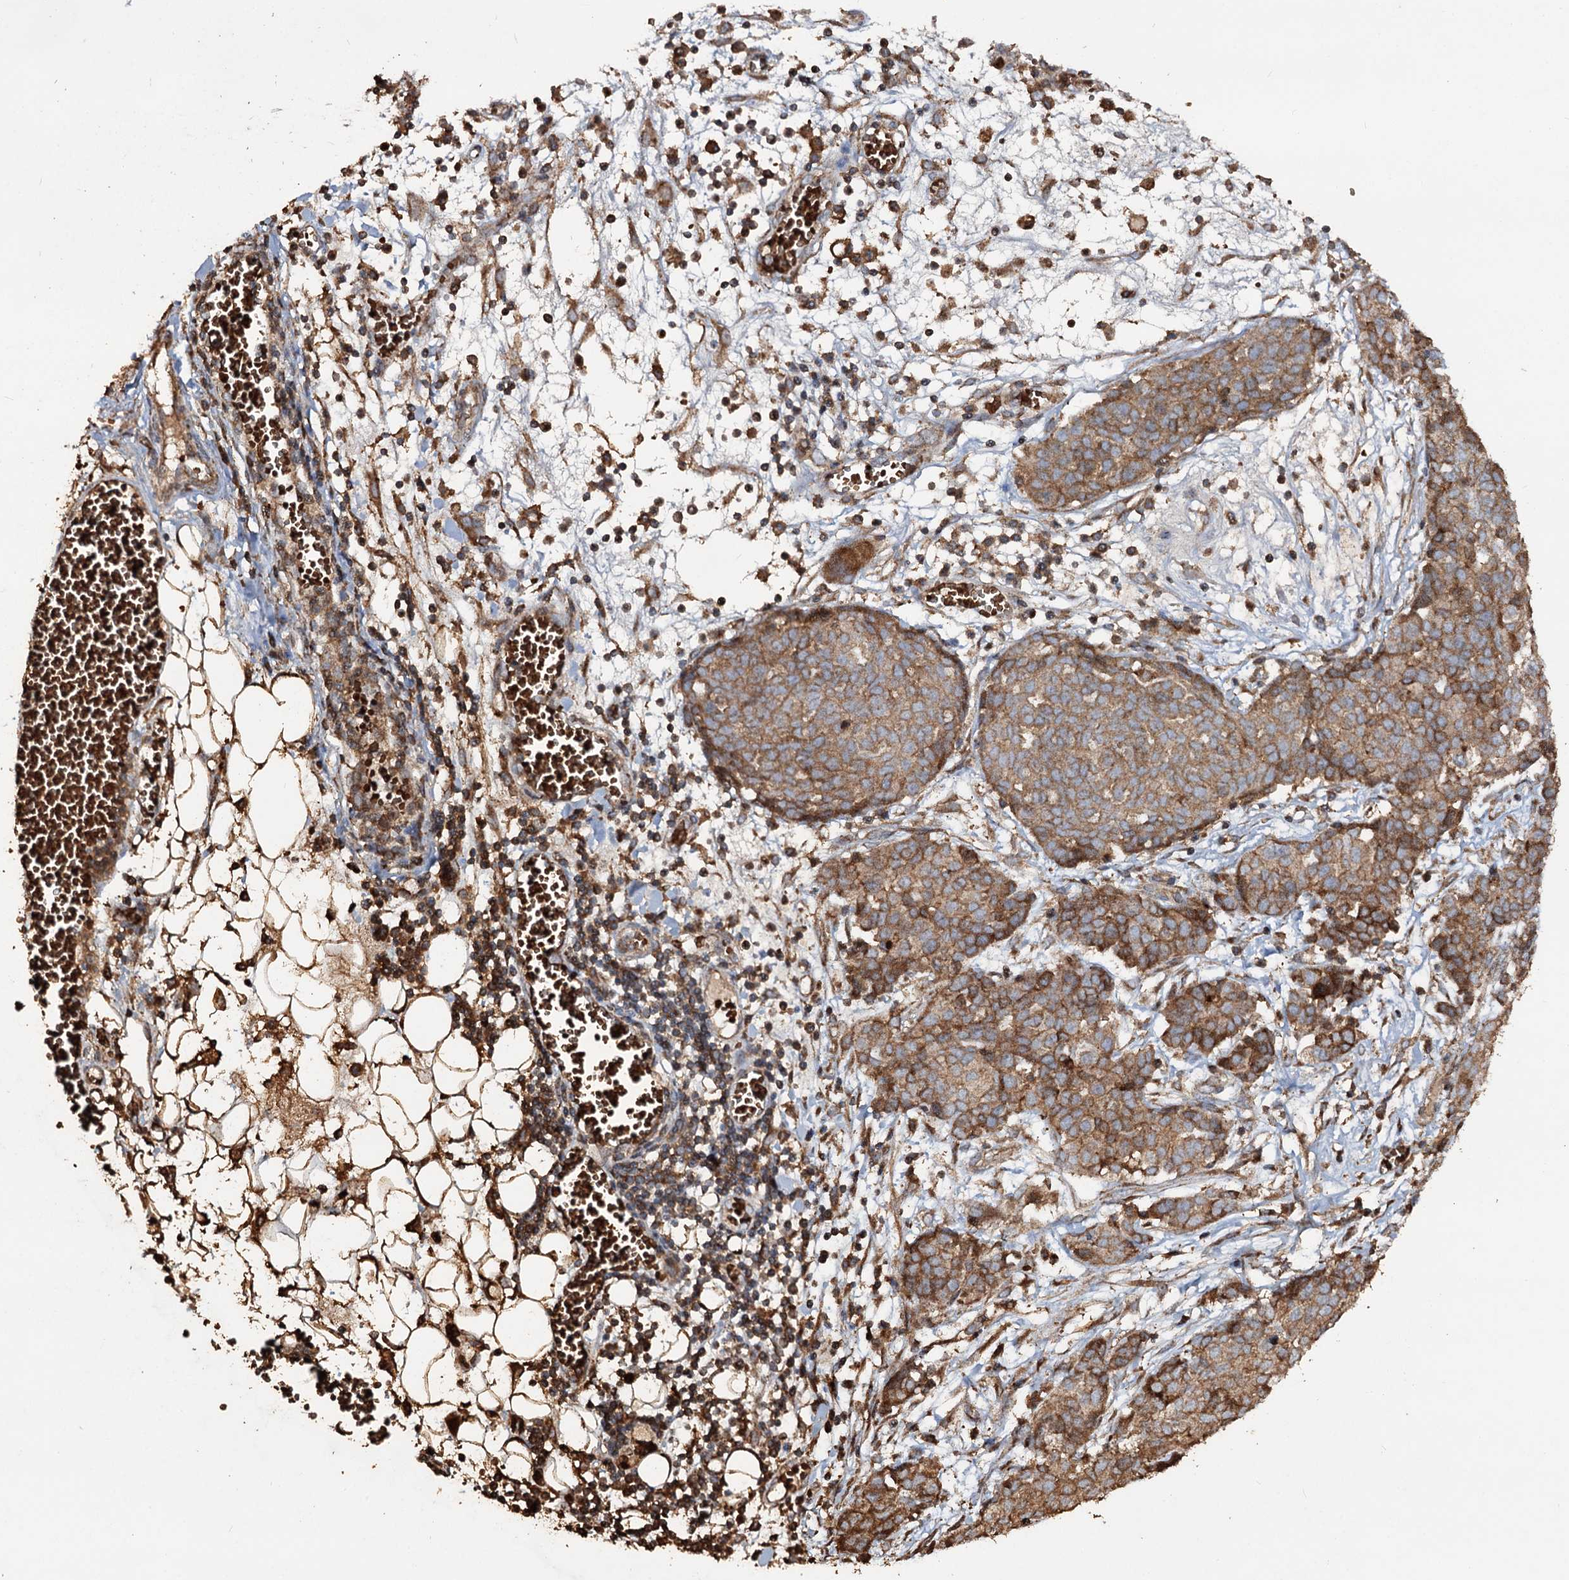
{"staining": {"intensity": "moderate", "quantity": ">75%", "location": "cytoplasmic/membranous"}, "tissue": "ovarian cancer", "cell_type": "Tumor cells", "image_type": "cancer", "snomed": [{"axis": "morphology", "description": "Cystadenocarcinoma, serous, NOS"}, {"axis": "topography", "description": "Soft tissue"}, {"axis": "topography", "description": "Ovary"}], "caption": "Immunohistochemical staining of human serous cystadenocarcinoma (ovarian) exhibits medium levels of moderate cytoplasmic/membranous staining in about >75% of tumor cells. (IHC, brightfield microscopy, high magnification).", "gene": "NOTCH2NLA", "patient": {"sex": "female", "age": 57}}